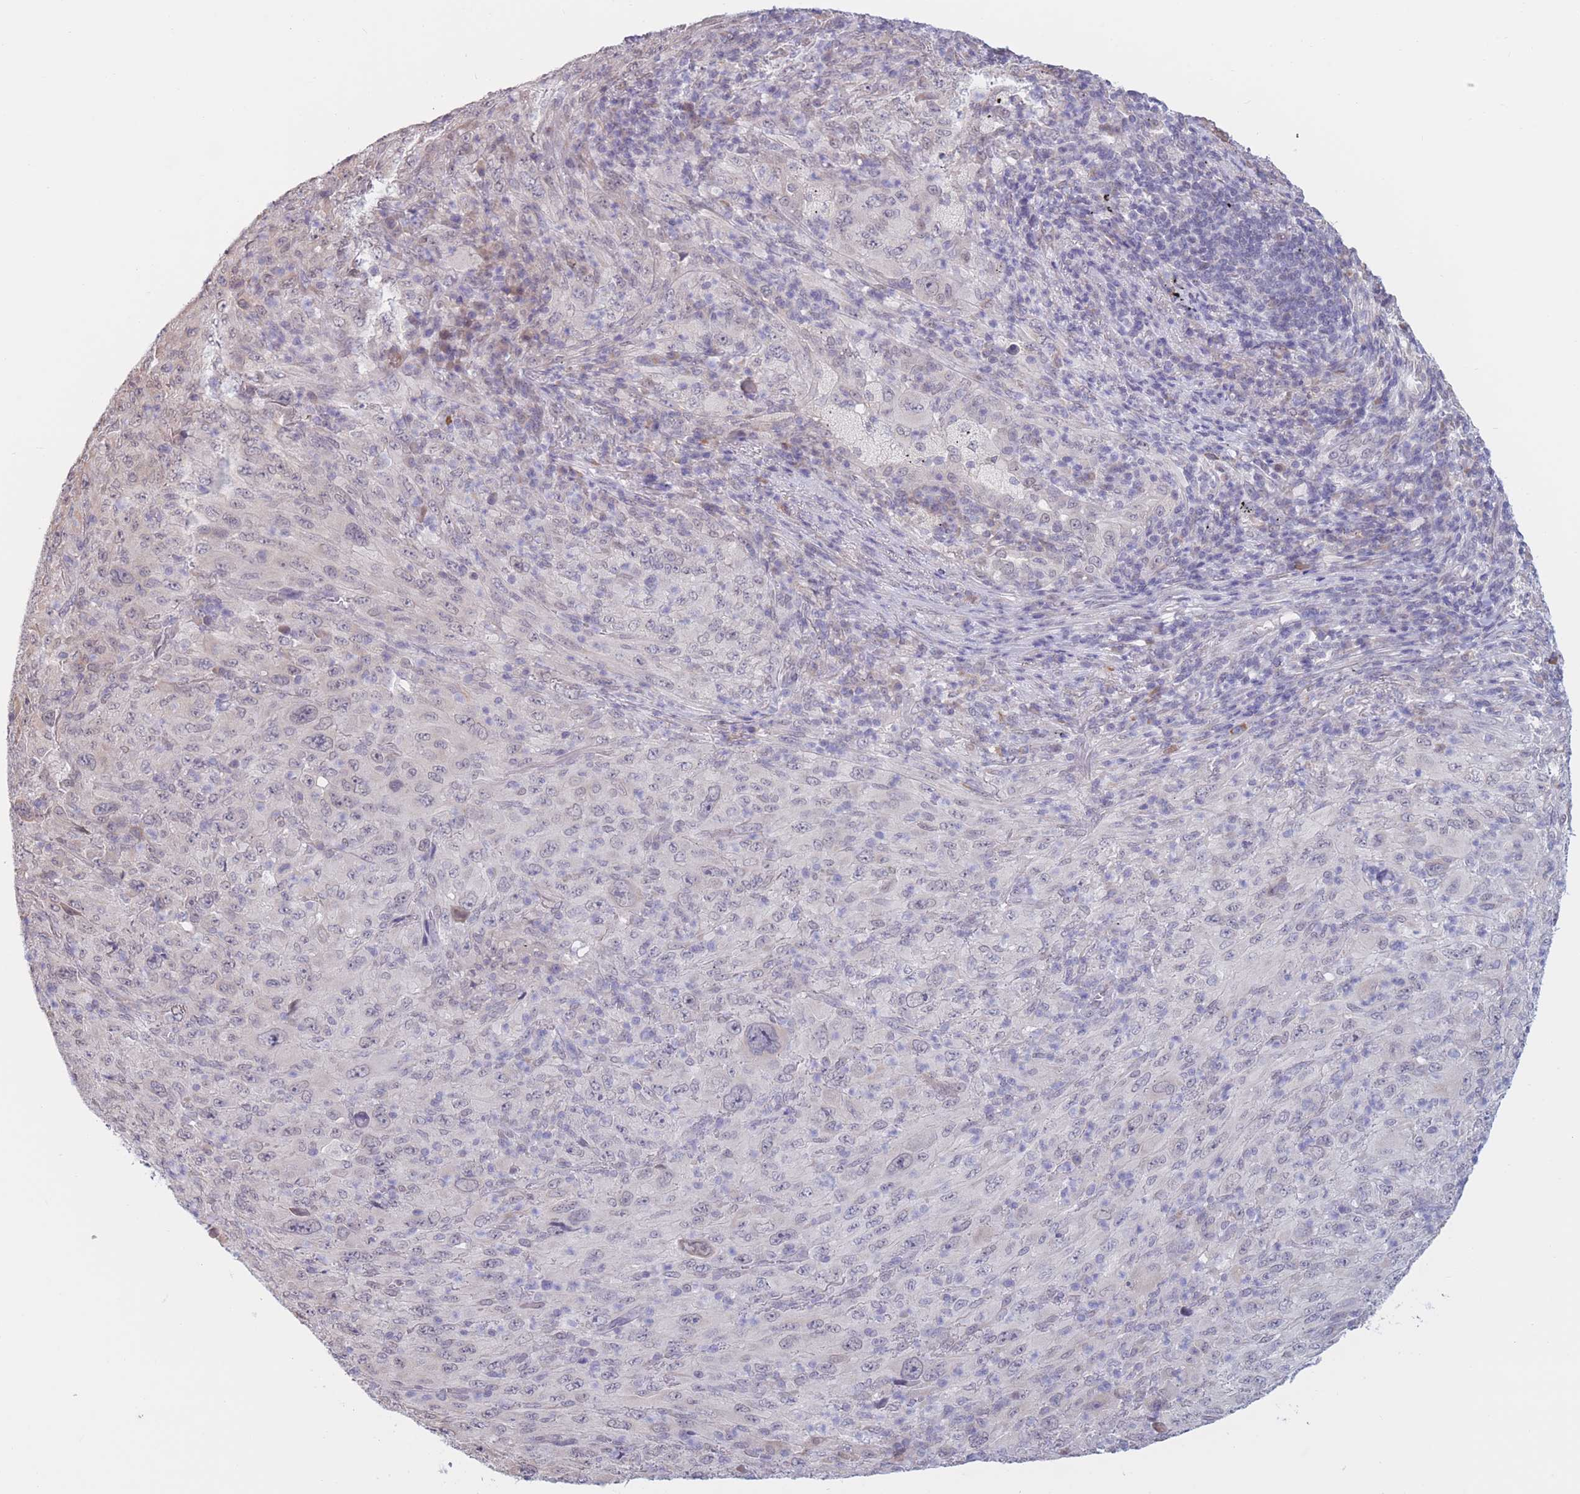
{"staining": {"intensity": "negative", "quantity": "none", "location": "none"}, "tissue": "melanoma", "cell_type": "Tumor cells", "image_type": "cancer", "snomed": [{"axis": "morphology", "description": "Malignant melanoma, Metastatic site"}, {"axis": "topography", "description": "Skin"}], "caption": "Immunohistochemical staining of malignant melanoma (metastatic site) displays no significant expression in tumor cells.", "gene": "COL27A1", "patient": {"sex": "female", "age": 56}}